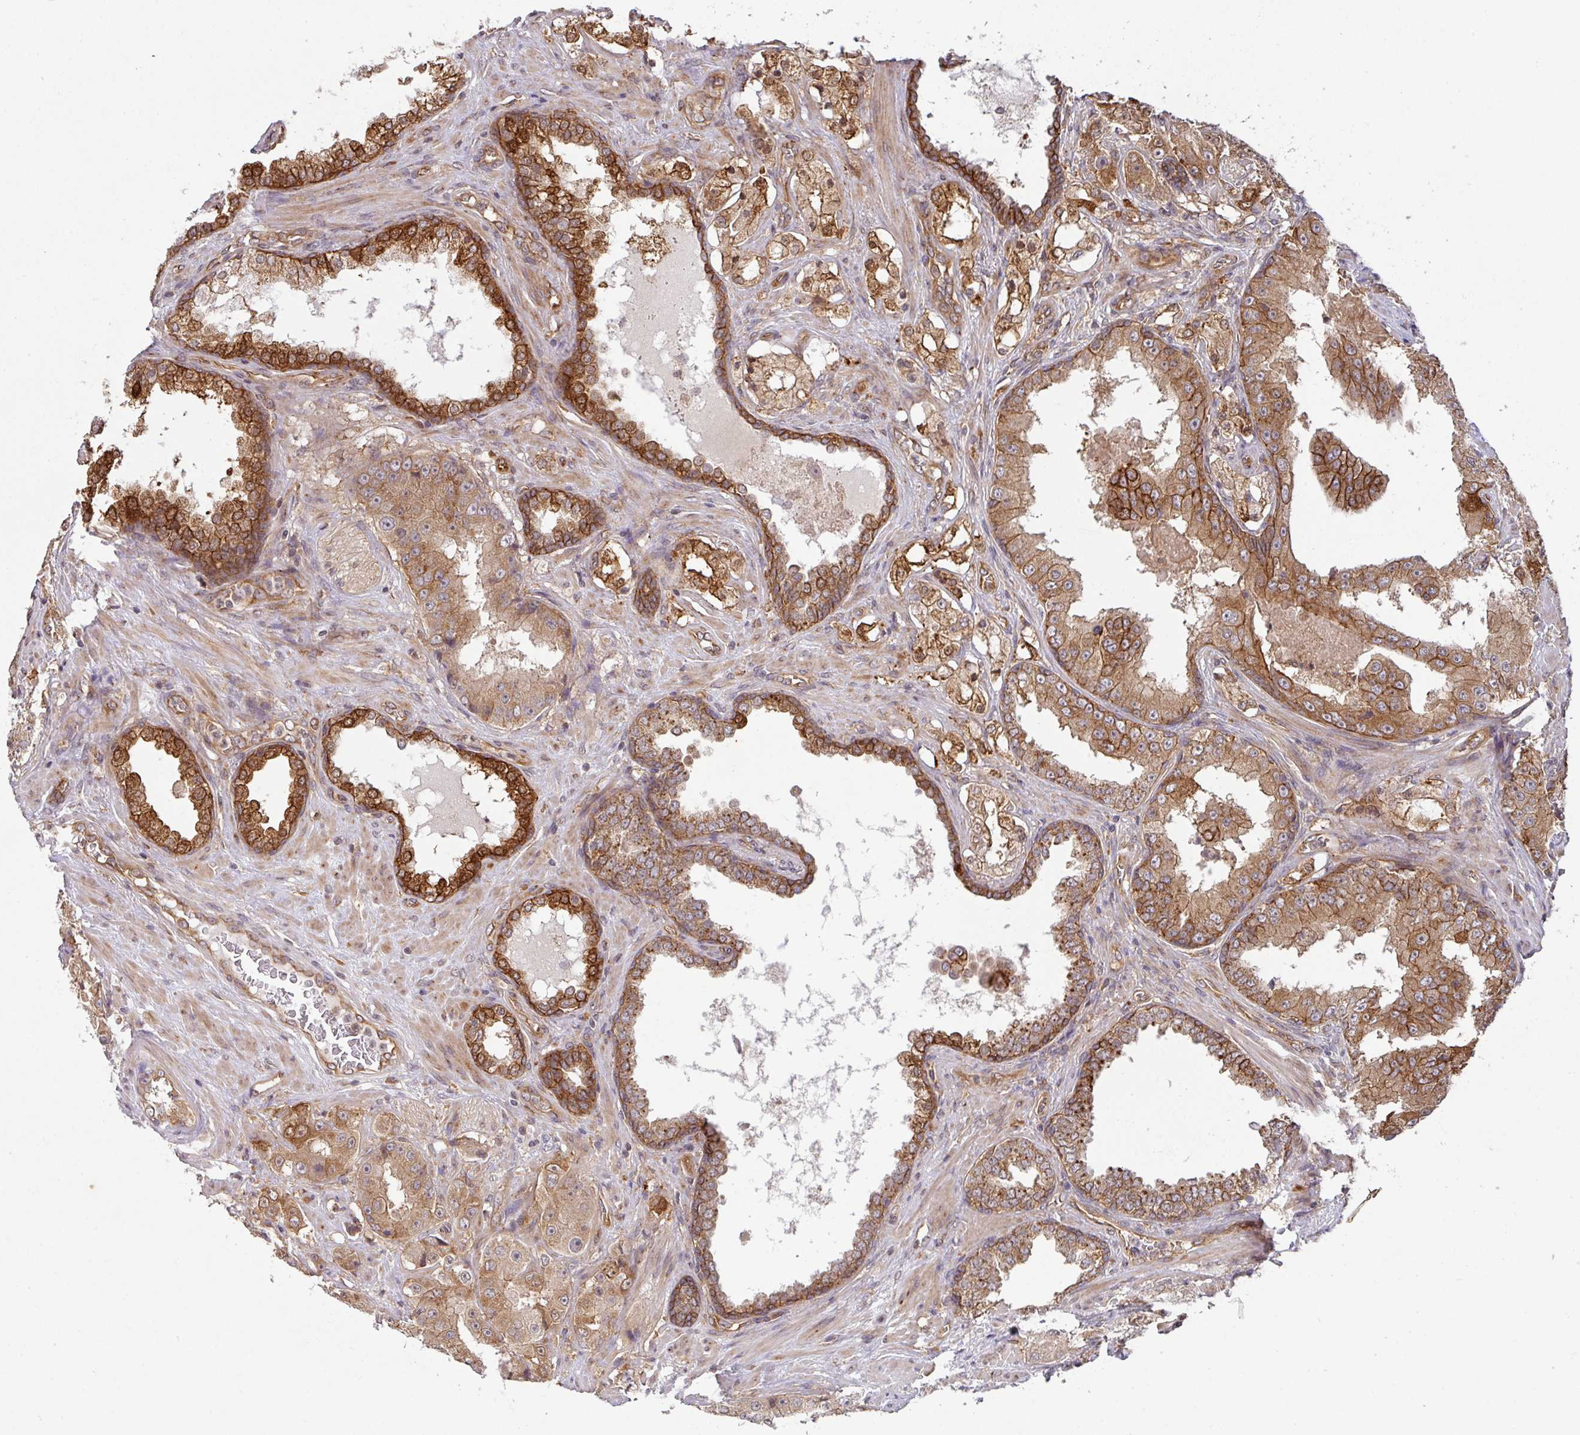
{"staining": {"intensity": "moderate", "quantity": ">75%", "location": "cytoplasmic/membranous"}, "tissue": "prostate cancer", "cell_type": "Tumor cells", "image_type": "cancer", "snomed": [{"axis": "morphology", "description": "Adenocarcinoma, High grade"}, {"axis": "topography", "description": "Prostate"}], "caption": "Prostate cancer (high-grade adenocarcinoma) stained with a protein marker displays moderate staining in tumor cells.", "gene": "CYFIP2", "patient": {"sex": "male", "age": 73}}